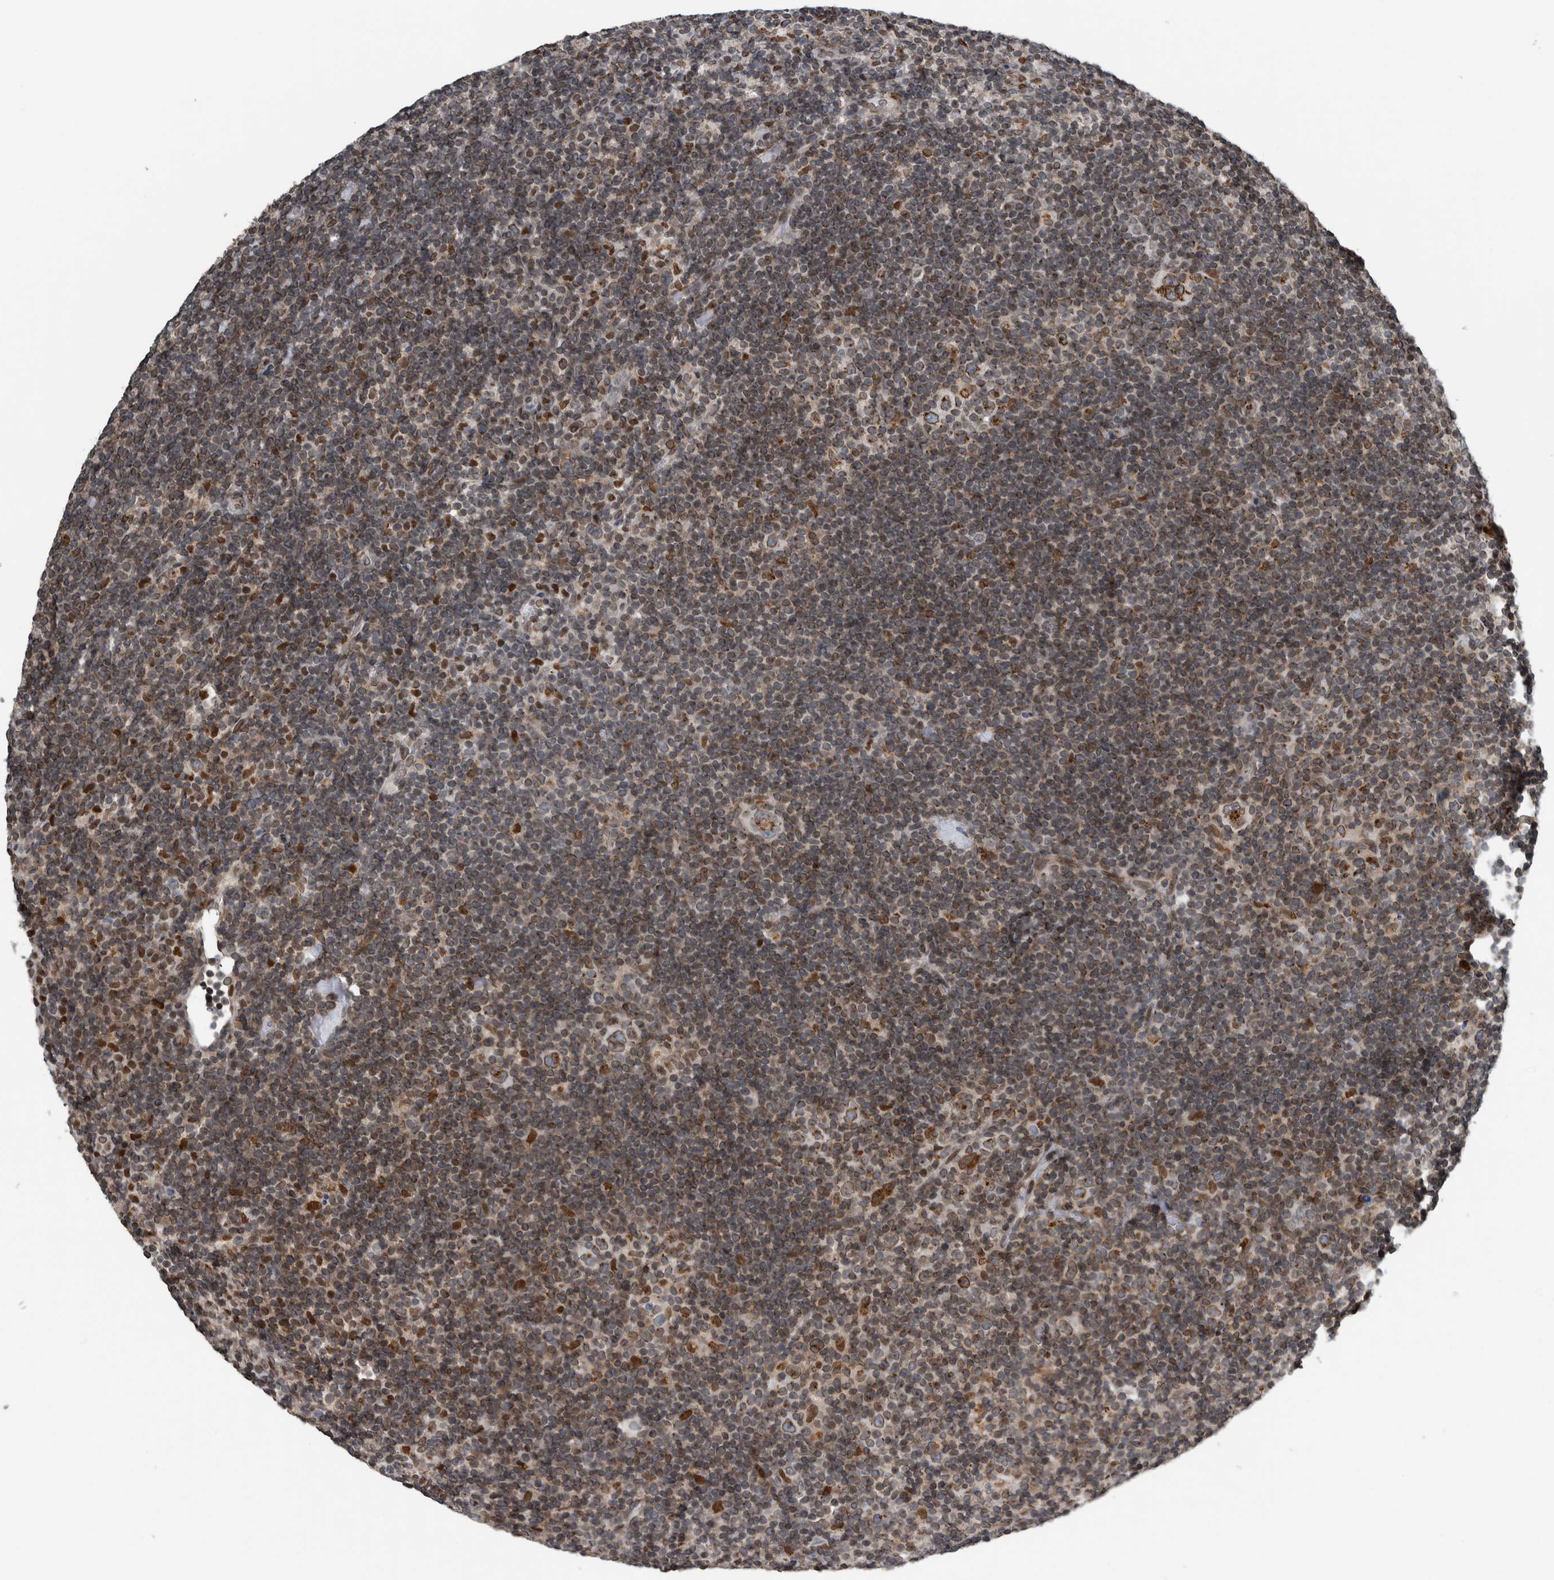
{"staining": {"intensity": "moderate", "quantity": ">75%", "location": "cytoplasmic/membranous,nuclear"}, "tissue": "lymphoma", "cell_type": "Tumor cells", "image_type": "cancer", "snomed": [{"axis": "morphology", "description": "Hodgkin's disease, NOS"}, {"axis": "topography", "description": "Lymph node"}], "caption": "Hodgkin's disease stained with DAB IHC demonstrates medium levels of moderate cytoplasmic/membranous and nuclear positivity in approximately >75% of tumor cells.", "gene": "FAM135B", "patient": {"sex": "female", "age": 57}}